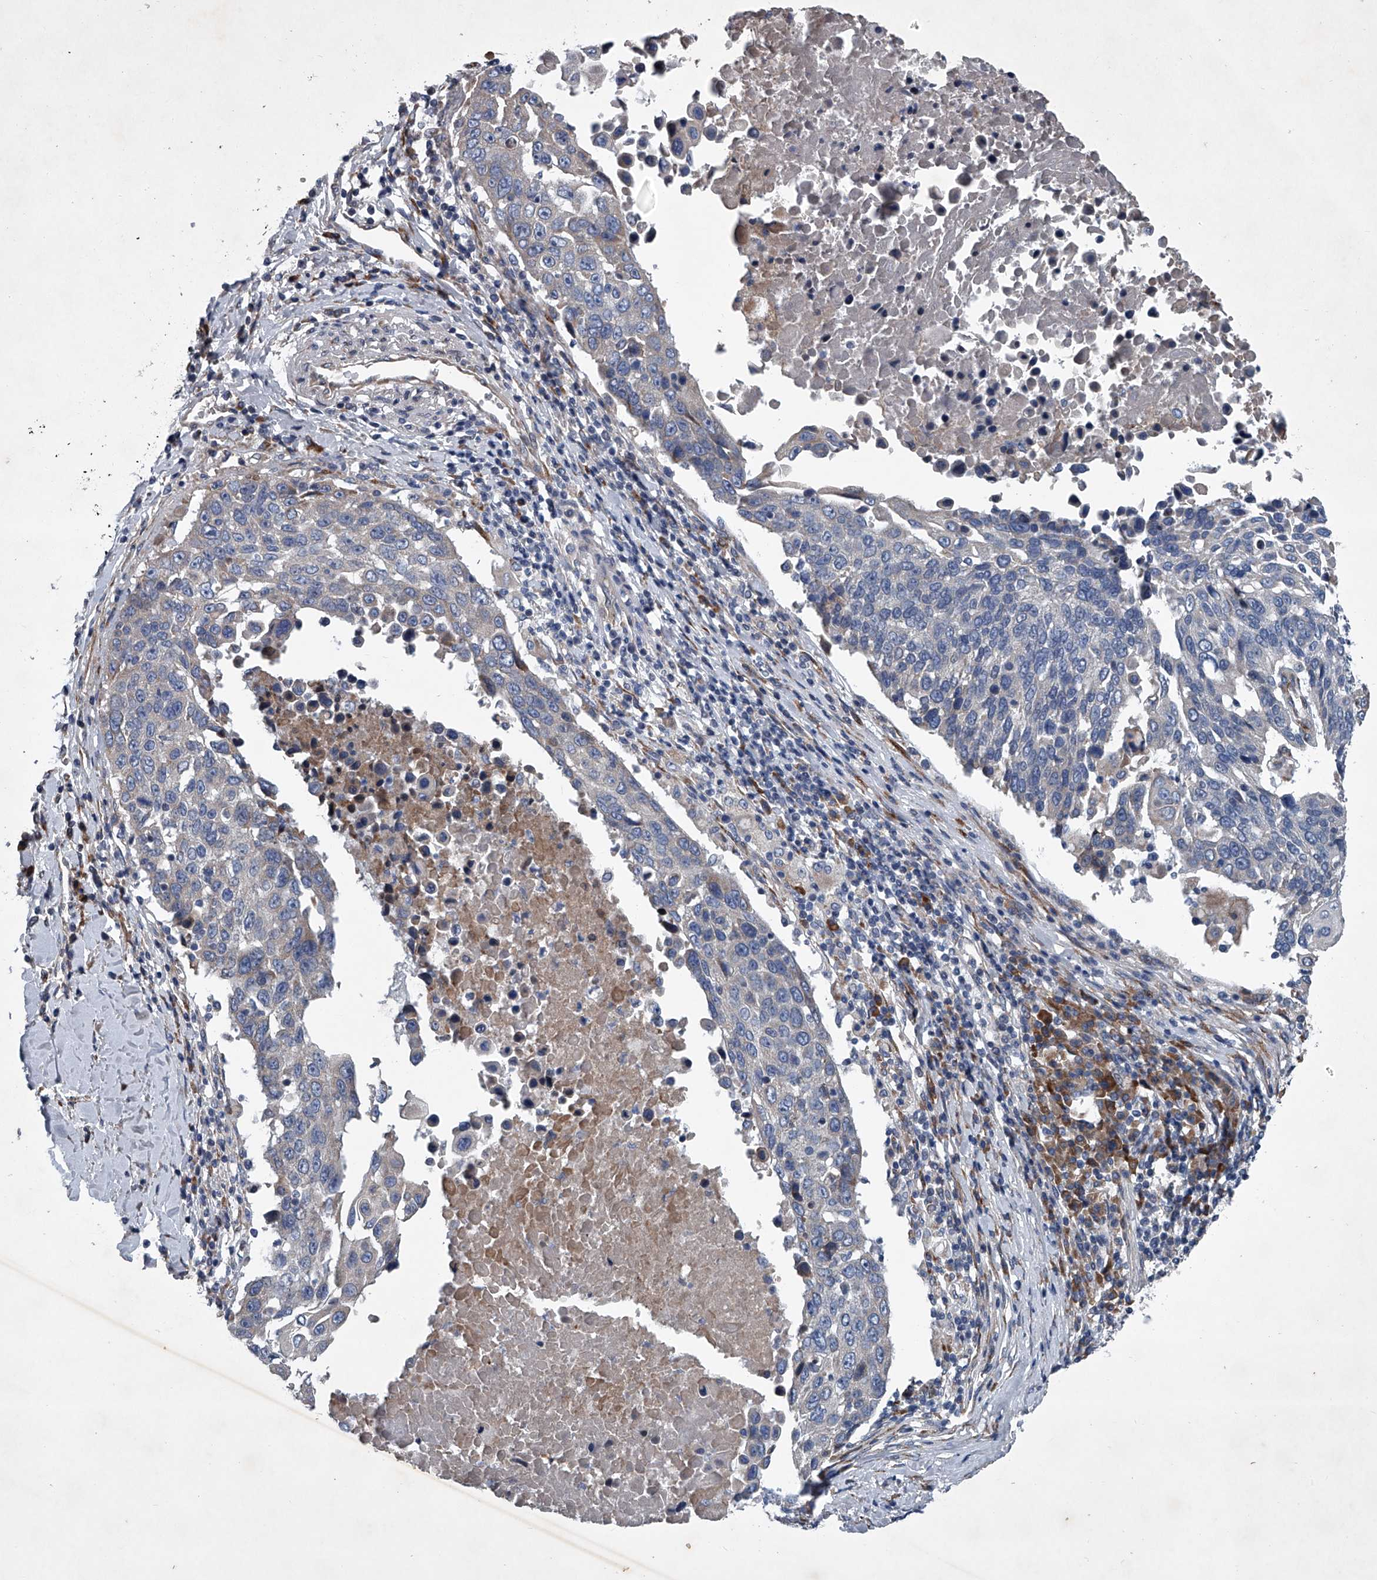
{"staining": {"intensity": "negative", "quantity": "none", "location": "none"}, "tissue": "lung cancer", "cell_type": "Tumor cells", "image_type": "cancer", "snomed": [{"axis": "morphology", "description": "Squamous cell carcinoma, NOS"}, {"axis": "topography", "description": "Lung"}], "caption": "Lung cancer (squamous cell carcinoma) stained for a protein using immunohistochemistry (IHC) exhibits no expression tumor cells.", "gene": "ABCG1", "patient": {"sex": "male", "age": 66}}